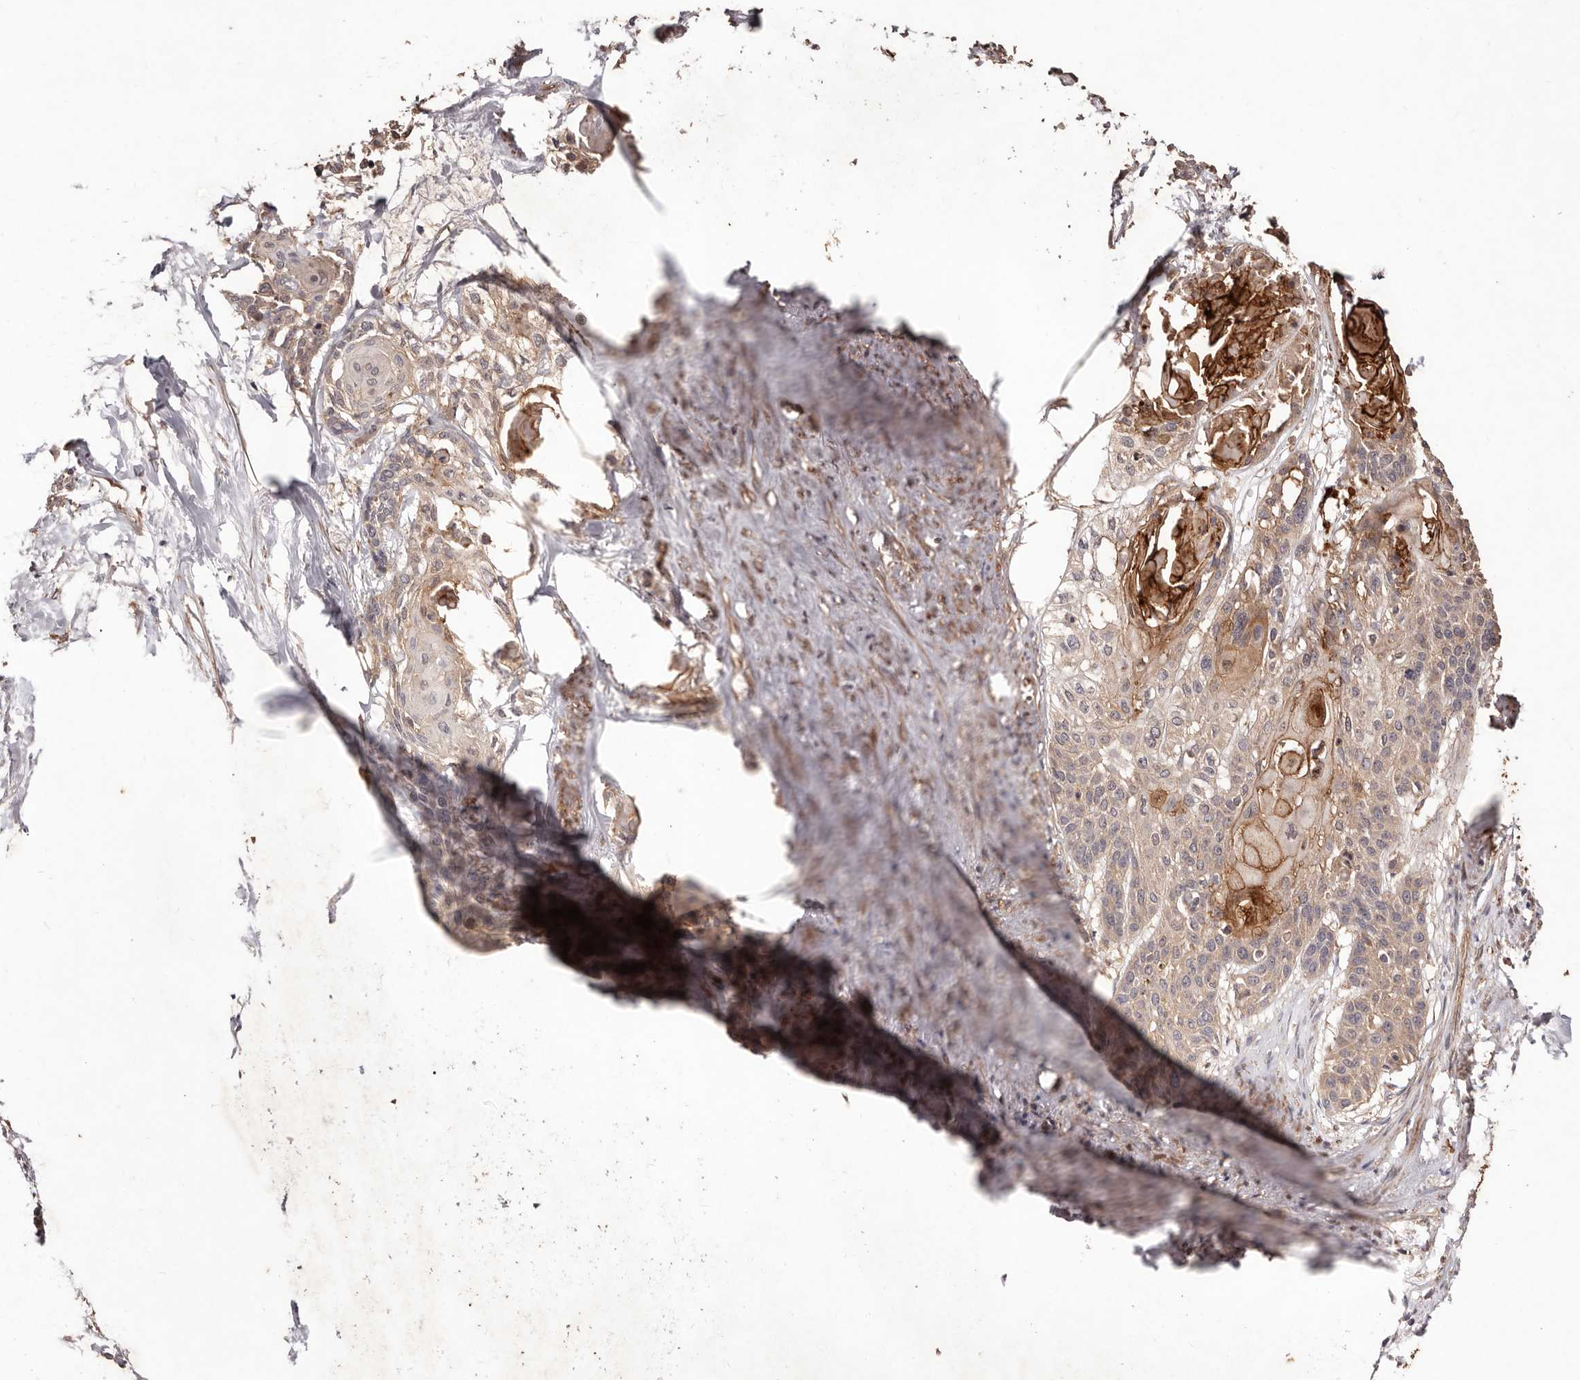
{"staining": {"intensity": "weak", "quantity": "25%-75%", "location": "cytoplasmic/membranous"}, "tissue": "cervical cancer", "cell_type": "Tumor cells", "image_type": "cancer", "snomed": [{"axis": "morphology", "description": "Squamous cell carcinoma, NOS"}, {"axis": "topography", "description": "Cervix"}], "caption": "IHC photomicrograph of neoplastic tissue: cervical cancer stained using IHC exhibits low levels of weak protein expression localized specifically in the cytoplasmic/membranous of tumor cells, appearing as a cytoplasmic/membranous brown color.", "gene": "CCL14", "patient": {"sex": "female", "age": 57}}